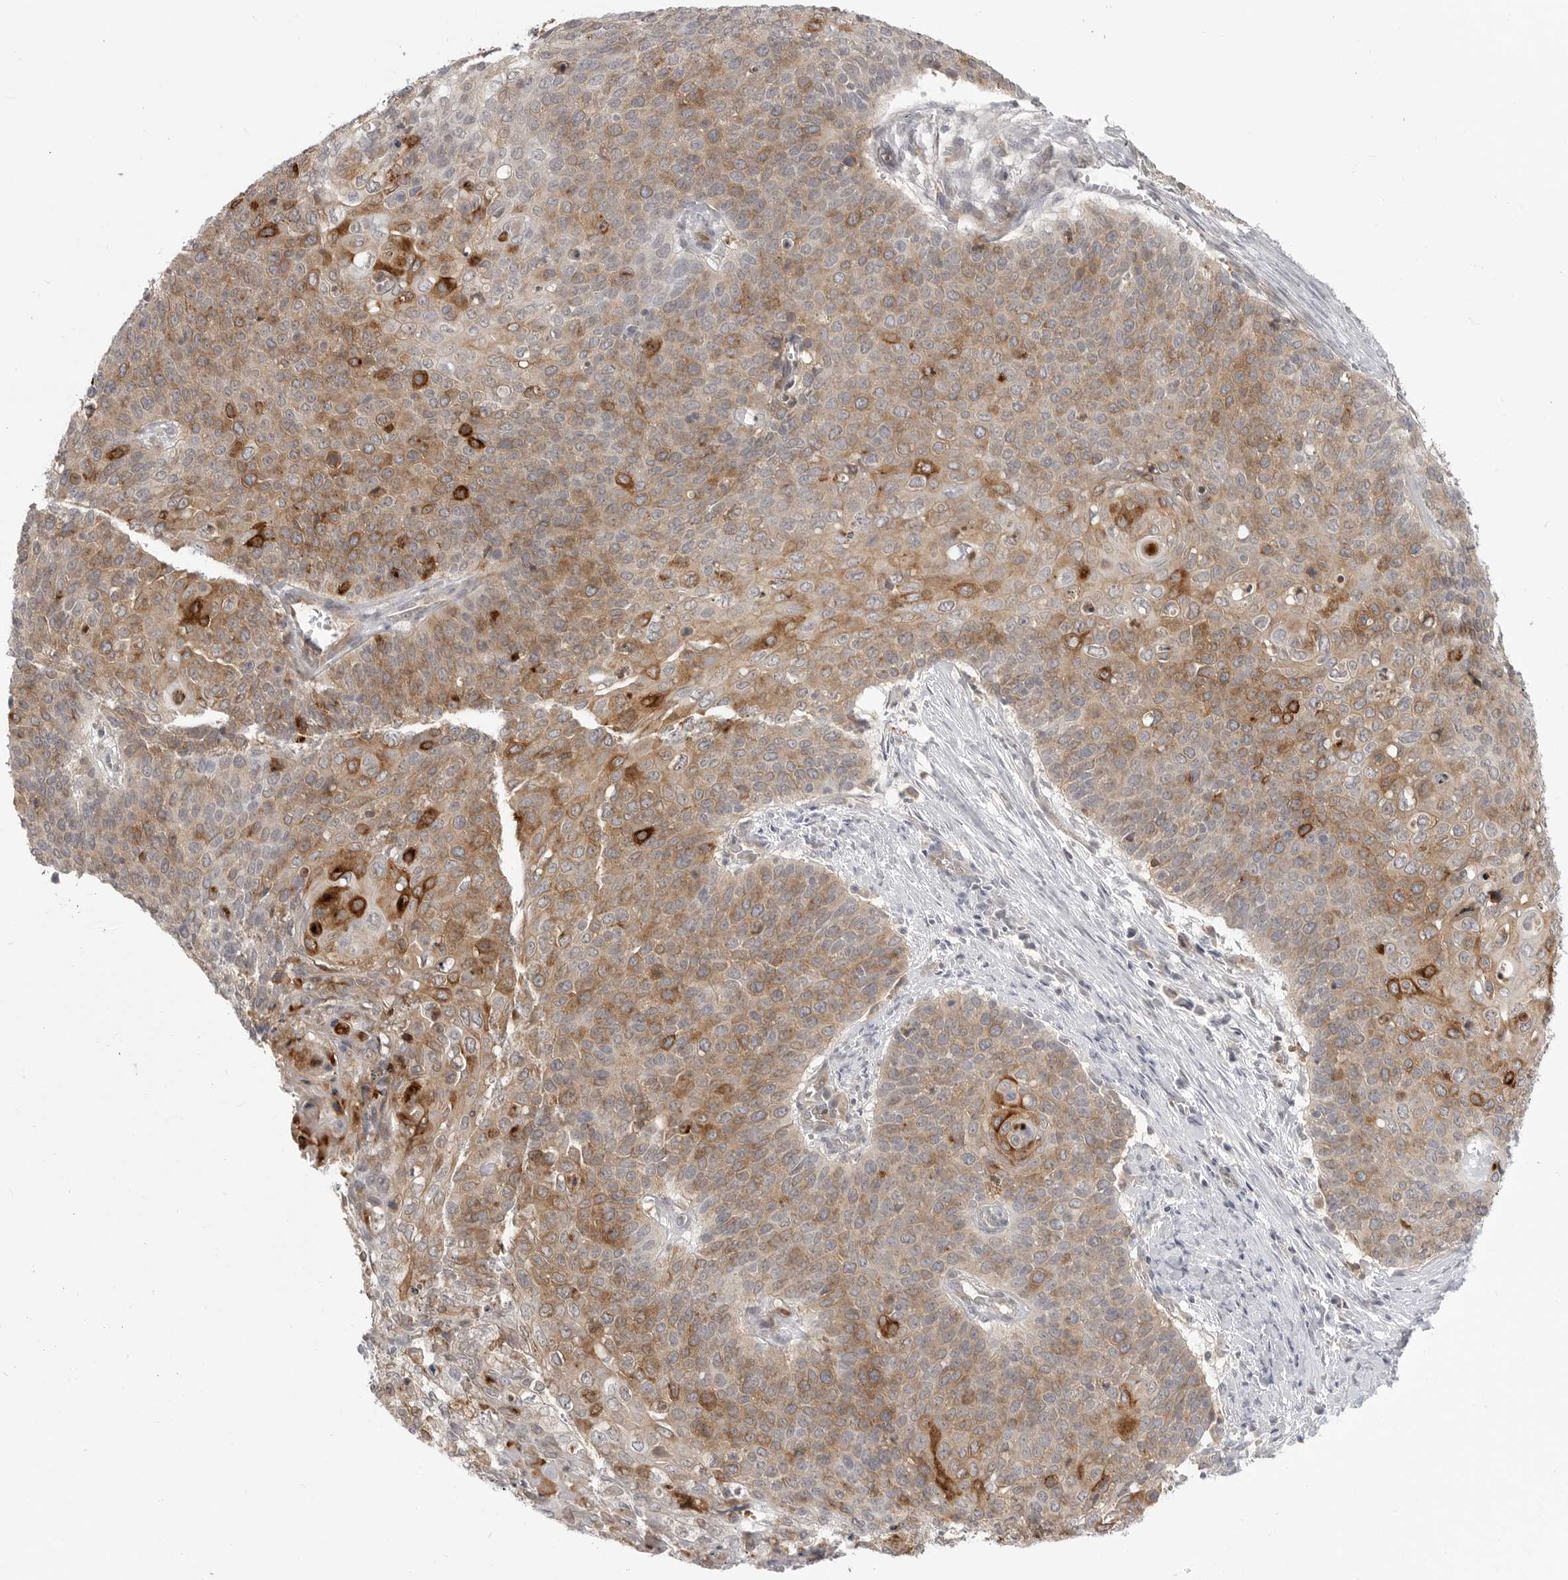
{"staining": {"intensity": "moderate", "quantity": ">75%", "location": "cytoplasmic/membranous"}, "tissue": "cervical cancer", "cell_type": "Tumor cells", "image_type": "cancer", "snomed": [{"axis": "morphology", "description": "Squamous cell carcinoma, NOS"}, {"axis": "topography", "description": "Cervix"}], "caption": "Cervical cancer (squamous cell carcinoma) was stained to show a protein in brown. There is medium levels of moderate cytoplasmic/membranous staining in approximately >75% of tumor cells.", "gene": "IFNGR1", "patient": {"sex": "female", "age": 39}}